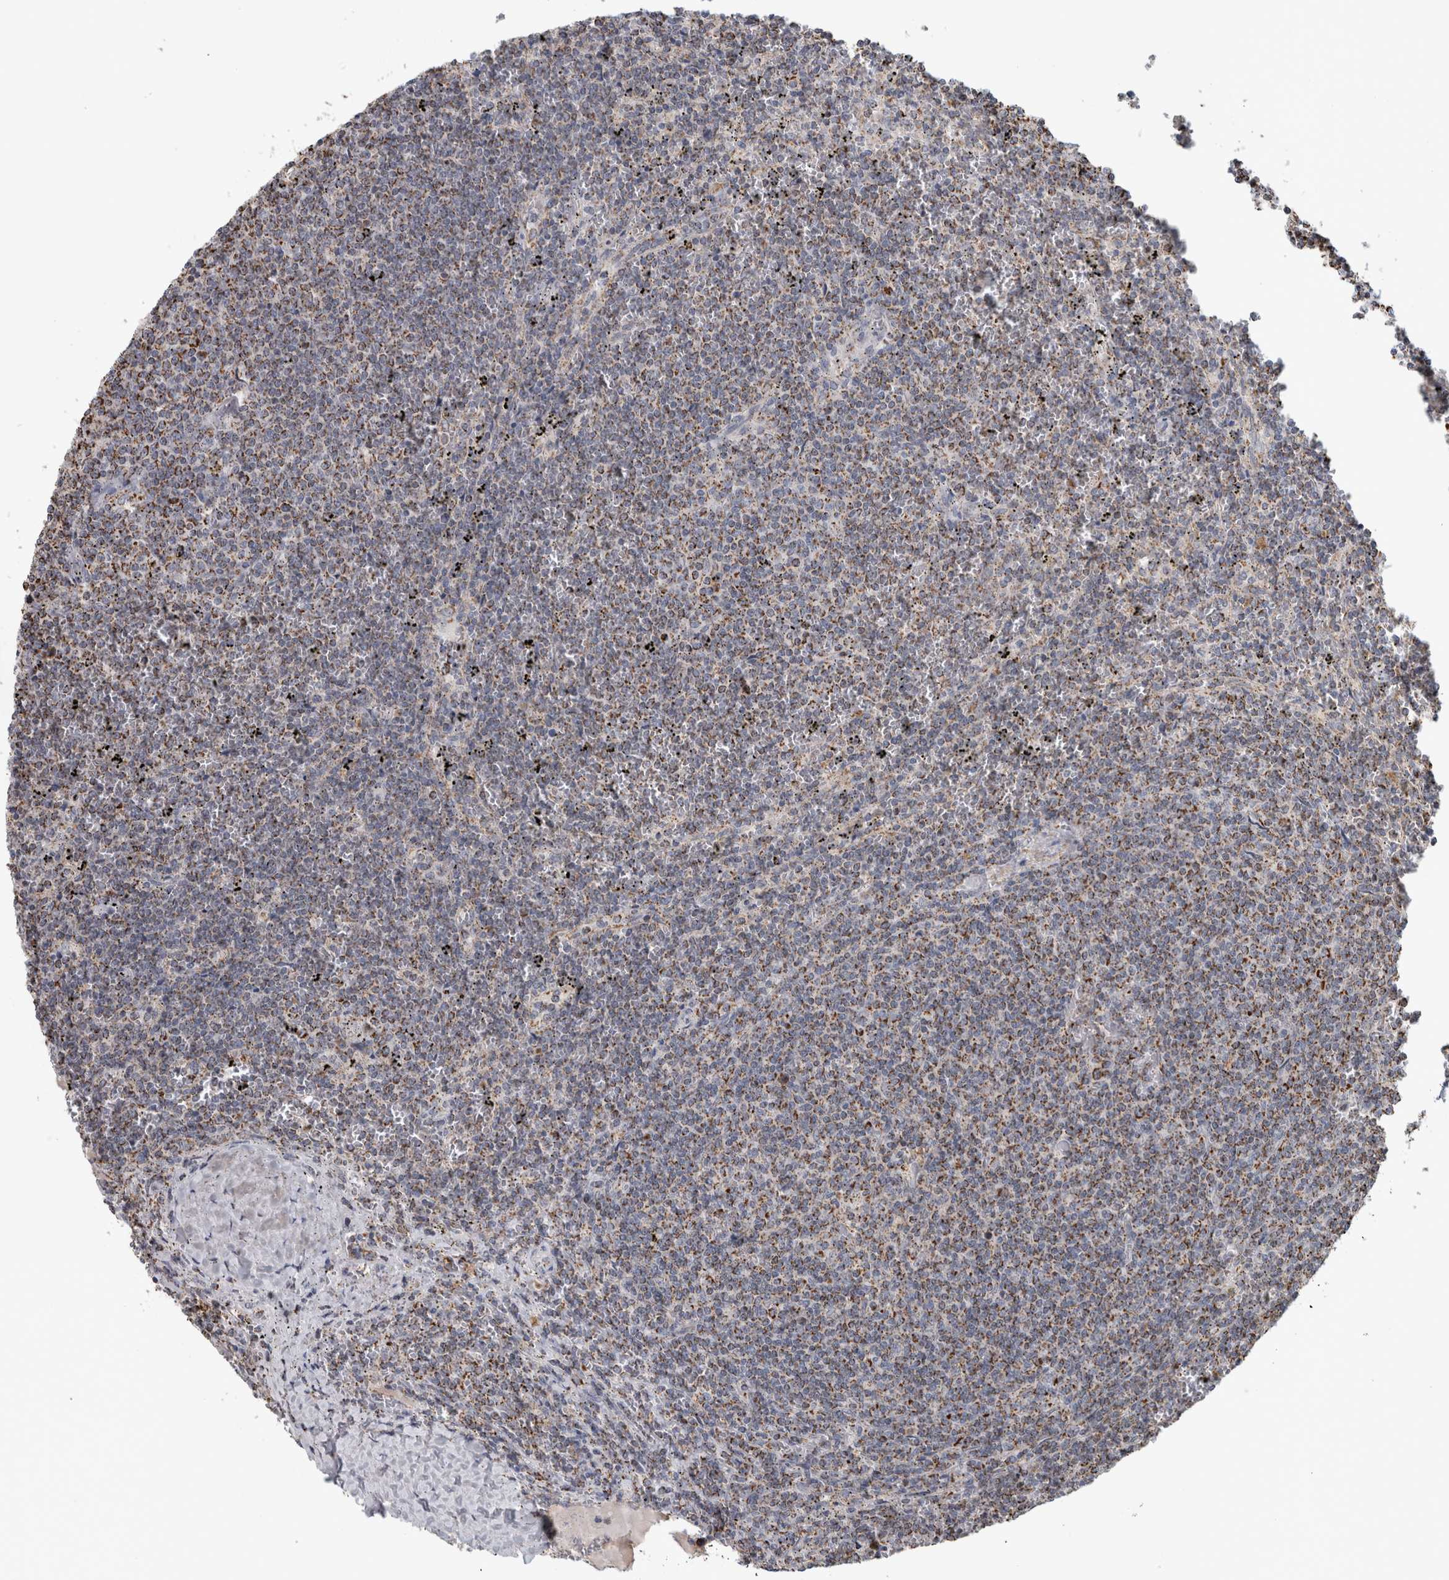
{"staining": {"intensity": "moderate", "quantity": "<25%", "location": "cytoplasmic/membranous"}, "tissue": "lymphoma", "cell_type": "Tumor cells", "image_type": "cancer", "snomed": [{"axis": "morphology", "description": "Malignant lymphoma, non-Hodgkin's type, Low grade"}, {"axis": "topography", "description": "Spleen"}], "caption": "Protein staining demonstrates moderate cytoplasmic/membranous expression in approximately <25% of tumor cells in low-grade malignant lymphoma, non-Hodgkin's type.", "gene": "ST8SIA1", "patient": {"sex": "female", "age": 50}}